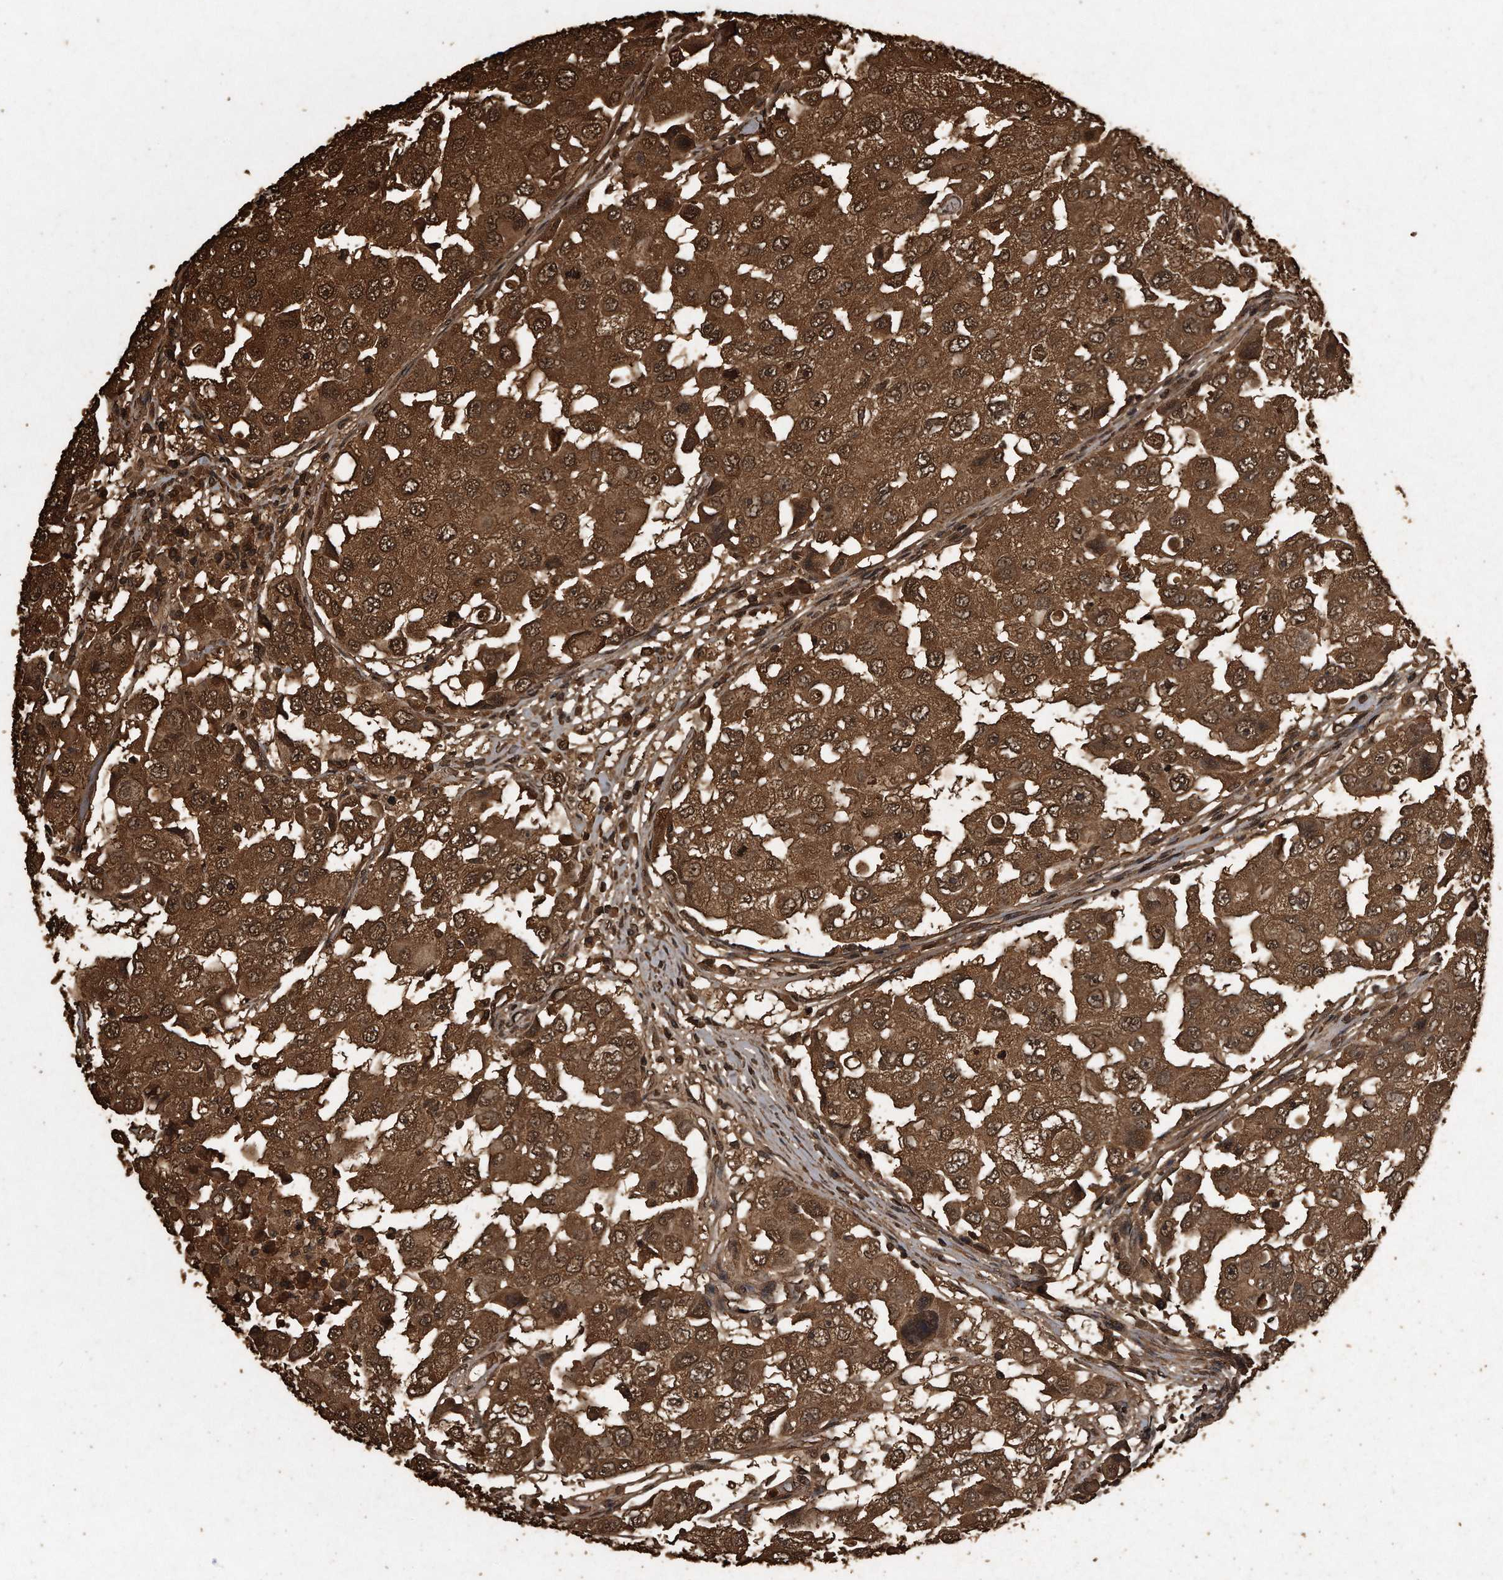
{"staining": {"intensity": "strong", "quantity": ">75%", "location": "cytoplasmic/membranous,nuclear"}, "tissue": "breast cancer", "cell_type": "Tumor cells", "image_type": "cancer", "snomed": [{"axis": "morphology", "description": "Duct carcinoma"}, {"axis": "topography", "description": "Breast"}], "caption": "Tumor cells show strong cytoplasmic/membranous and nuclear staining in approximately >75% of cells in breast cancer.", "gene": "CFLAR", "patient": {"sex": "female", "age": 27}}